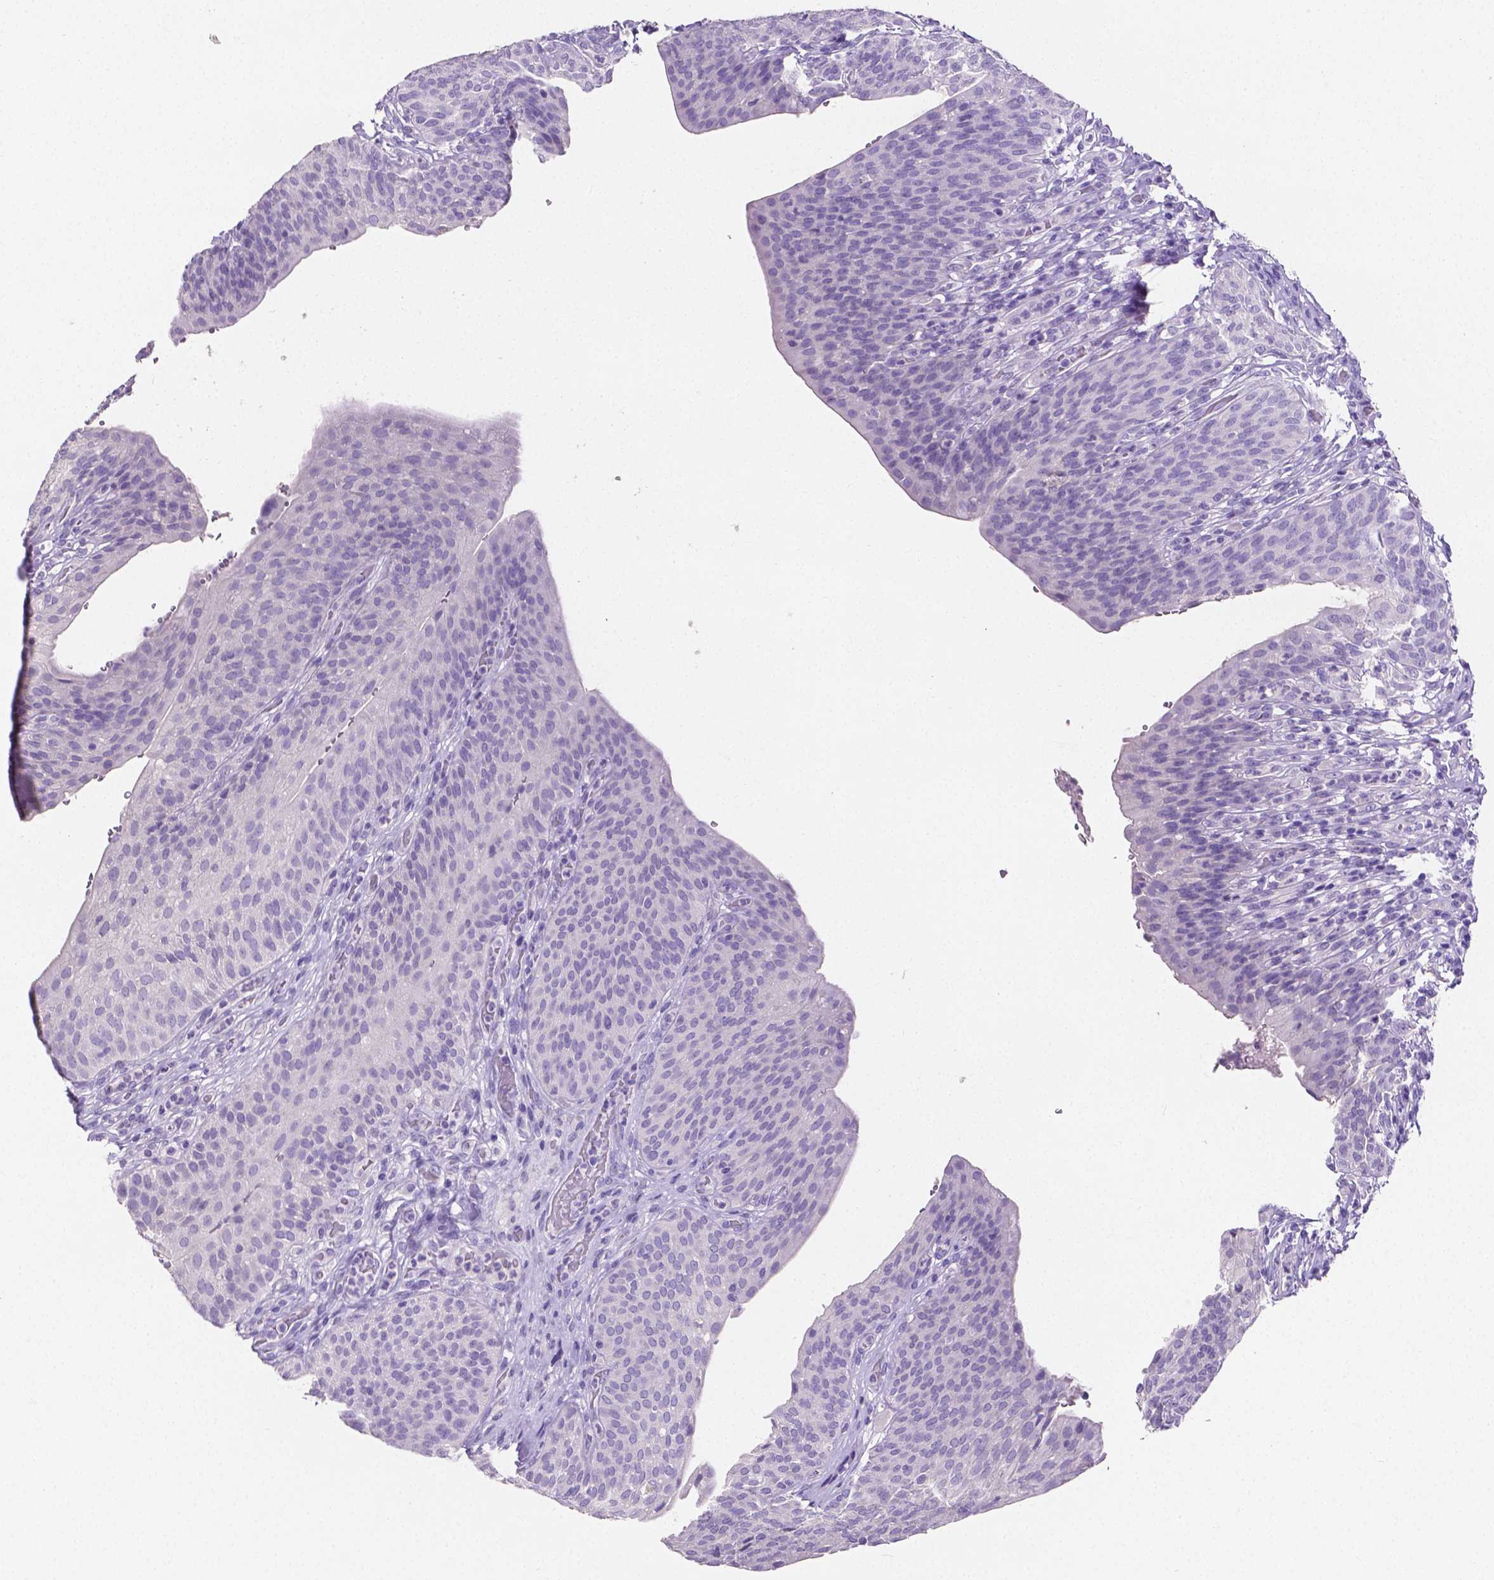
{"staining": {"intensity": "negative", "quantity": "none", "location": "none"}, "tissue": "urinary bladder", "cell_type": "Urothelial cells", "image_type": "normal", "snomed": [{"axis": "morphology", "description": "Normal tissue, NOS"}, {"axis": "topography", "description": "Urinary bladder"}, {"axis": "topography", "description": "Peripheral nerve tissue"}], "caption": "A high-resolution photomicrograph shows IHC staining of normal urinary bladder, which displays no significant staining in urothelial cells.", "gene": "SLC22A2", "patient": {"sex": "male", "age": 66}}